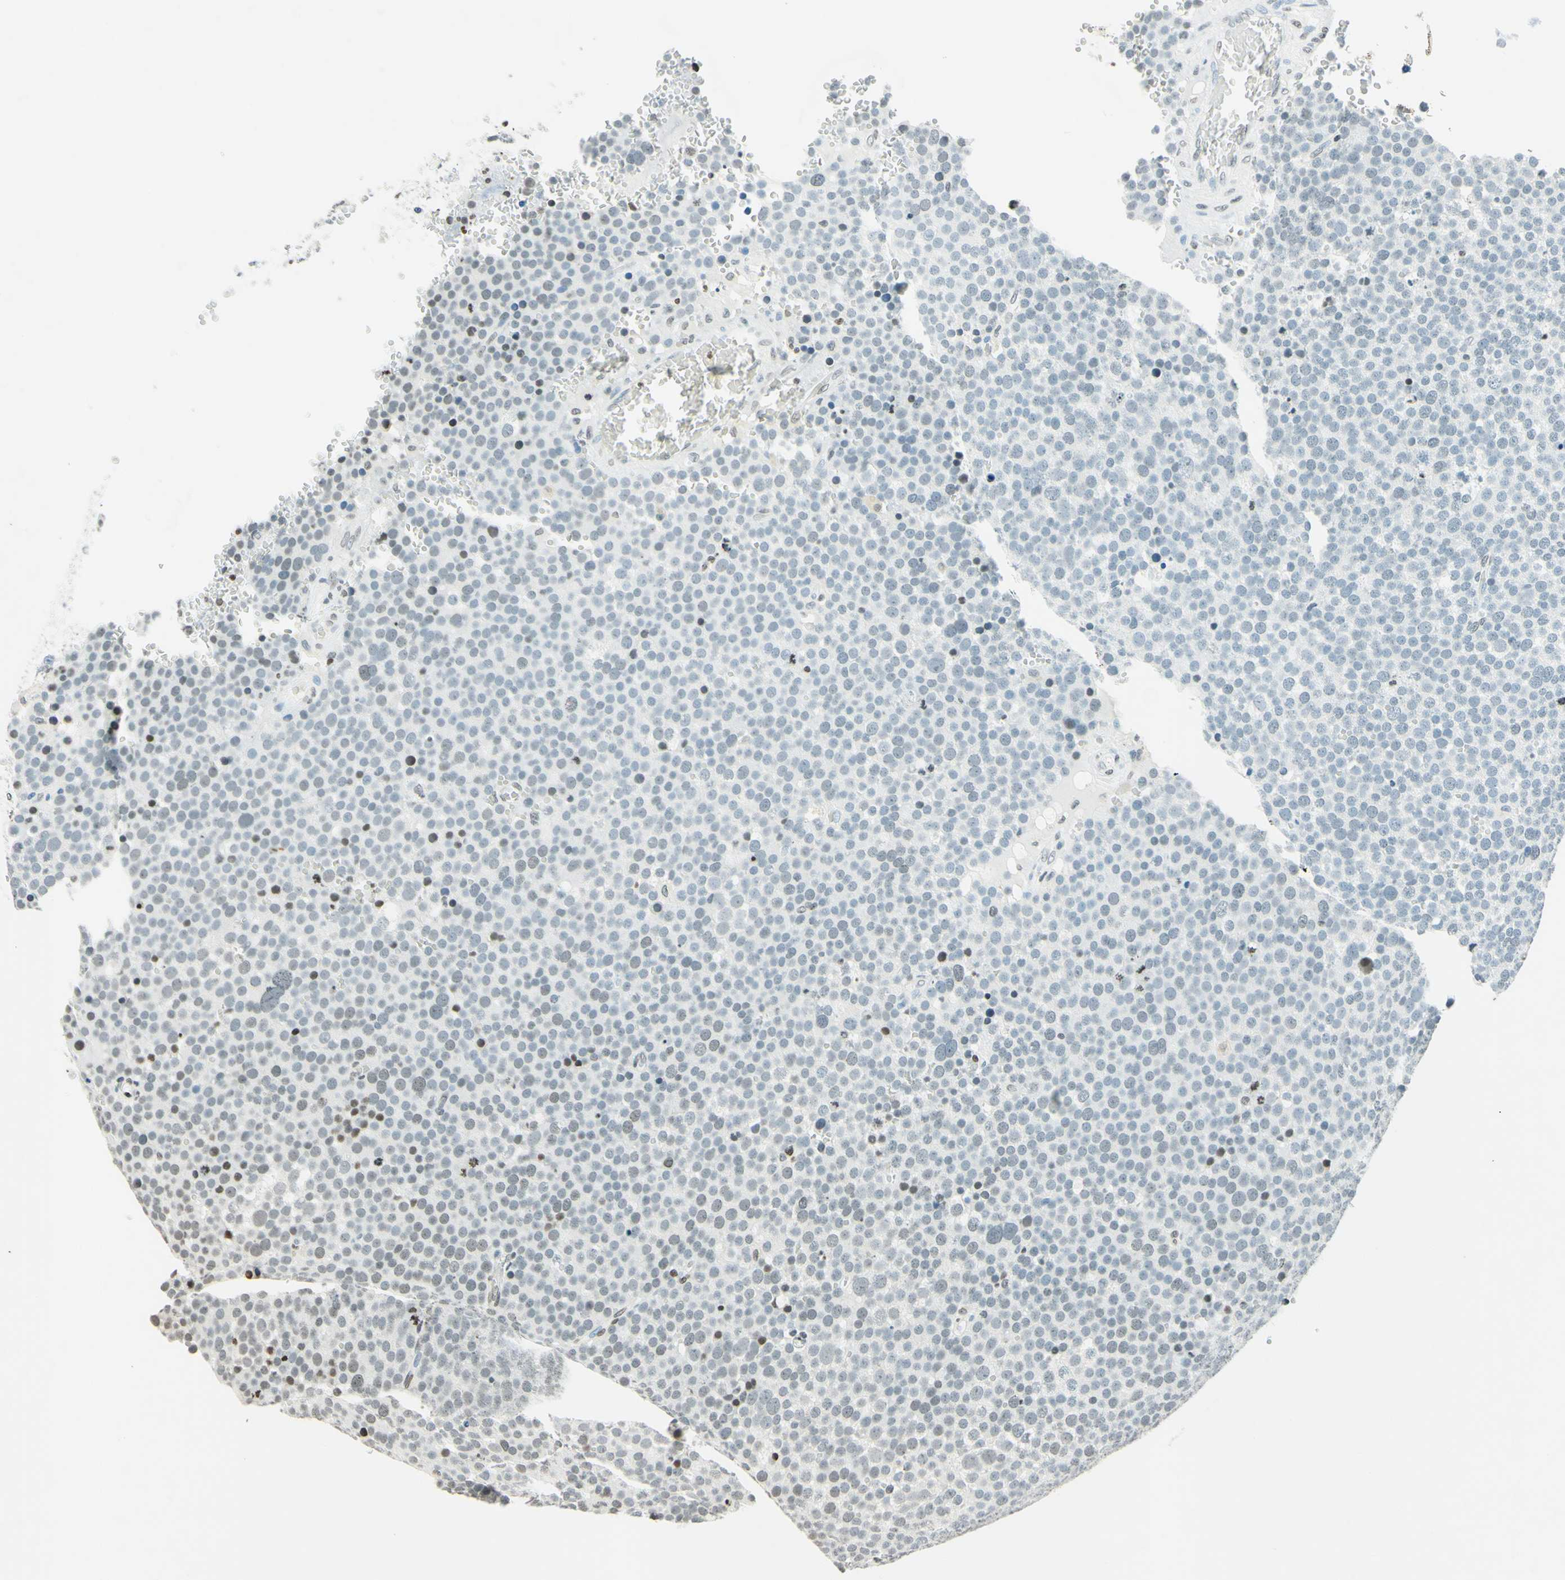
{"staining": {"intensity": "weak", "quantity": "<25%", "location": "nuclear"}, "tissue": "testis cancer", "cell_type": "Tumor cells", "image_type": "cancer", "snomed": [{"axis": "morphology", "description": "Seminoma, NOS"}, {"axis": "topography", "description": "Testis"}], "caption": "Immunohistochemical staining of testis cancer exhibits no significant staining in tumor cells.", "gene": "MSH2", "patient": {"sex": "male", "age": 71}}